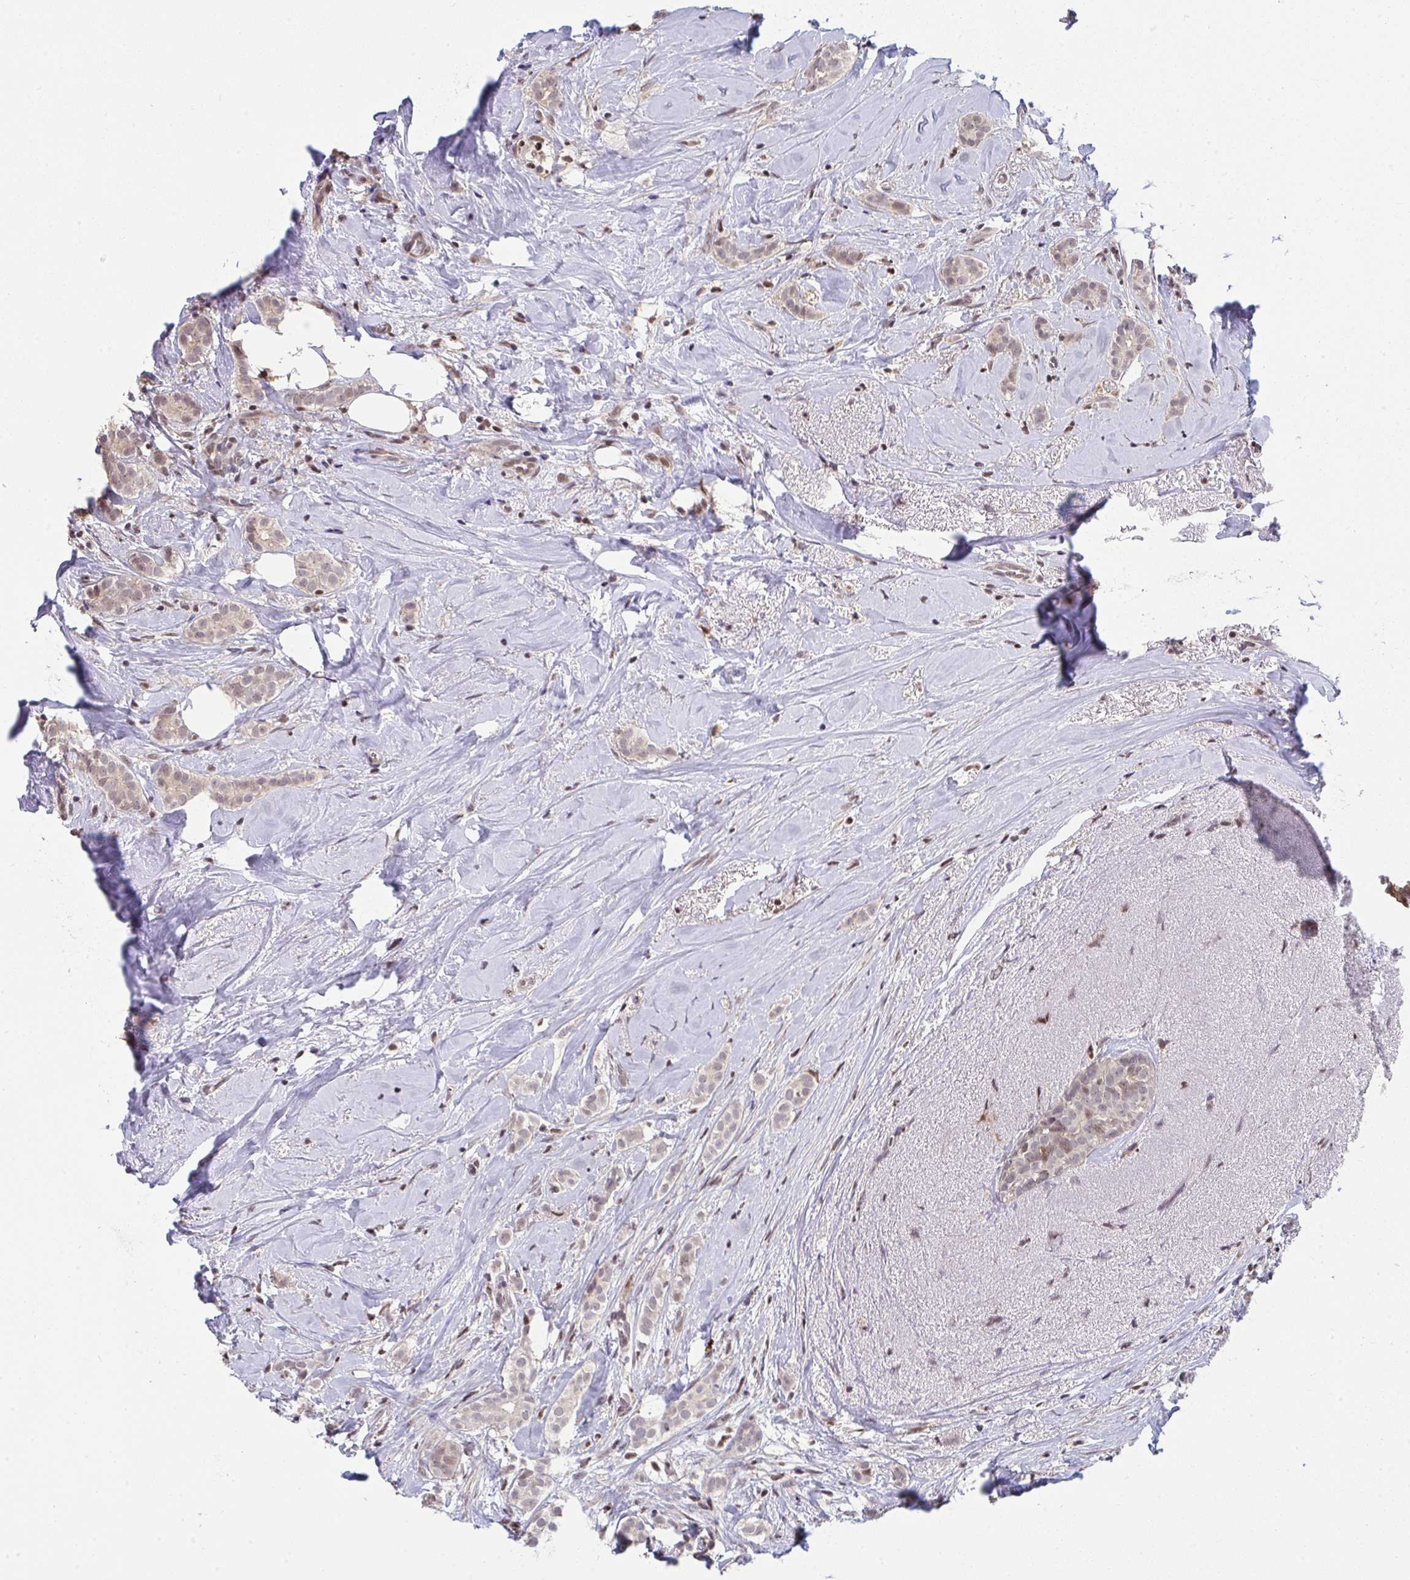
{"staining": {"intensity": "weak", "quantity": "<25%", "location": "nuclear"}, "tissue": "breast cancer", "cell_type": "Tumor cells", "image_type": "cancer", "snomed": [{"axis": "morphology", "description": "Duct carcinoma"}, {"axis": "topography", "description": "Breast"}], "caption": "DAB immunohistochemical staining of breast cancer (intraductal carcinoma) displays no significant expression in tumor cells. (DAB (3,3'-diaminobenzidine) immunohistochemistry, high magnification).", "gene": "SAP30", "patient": {"sex": "female", "age": 65}}